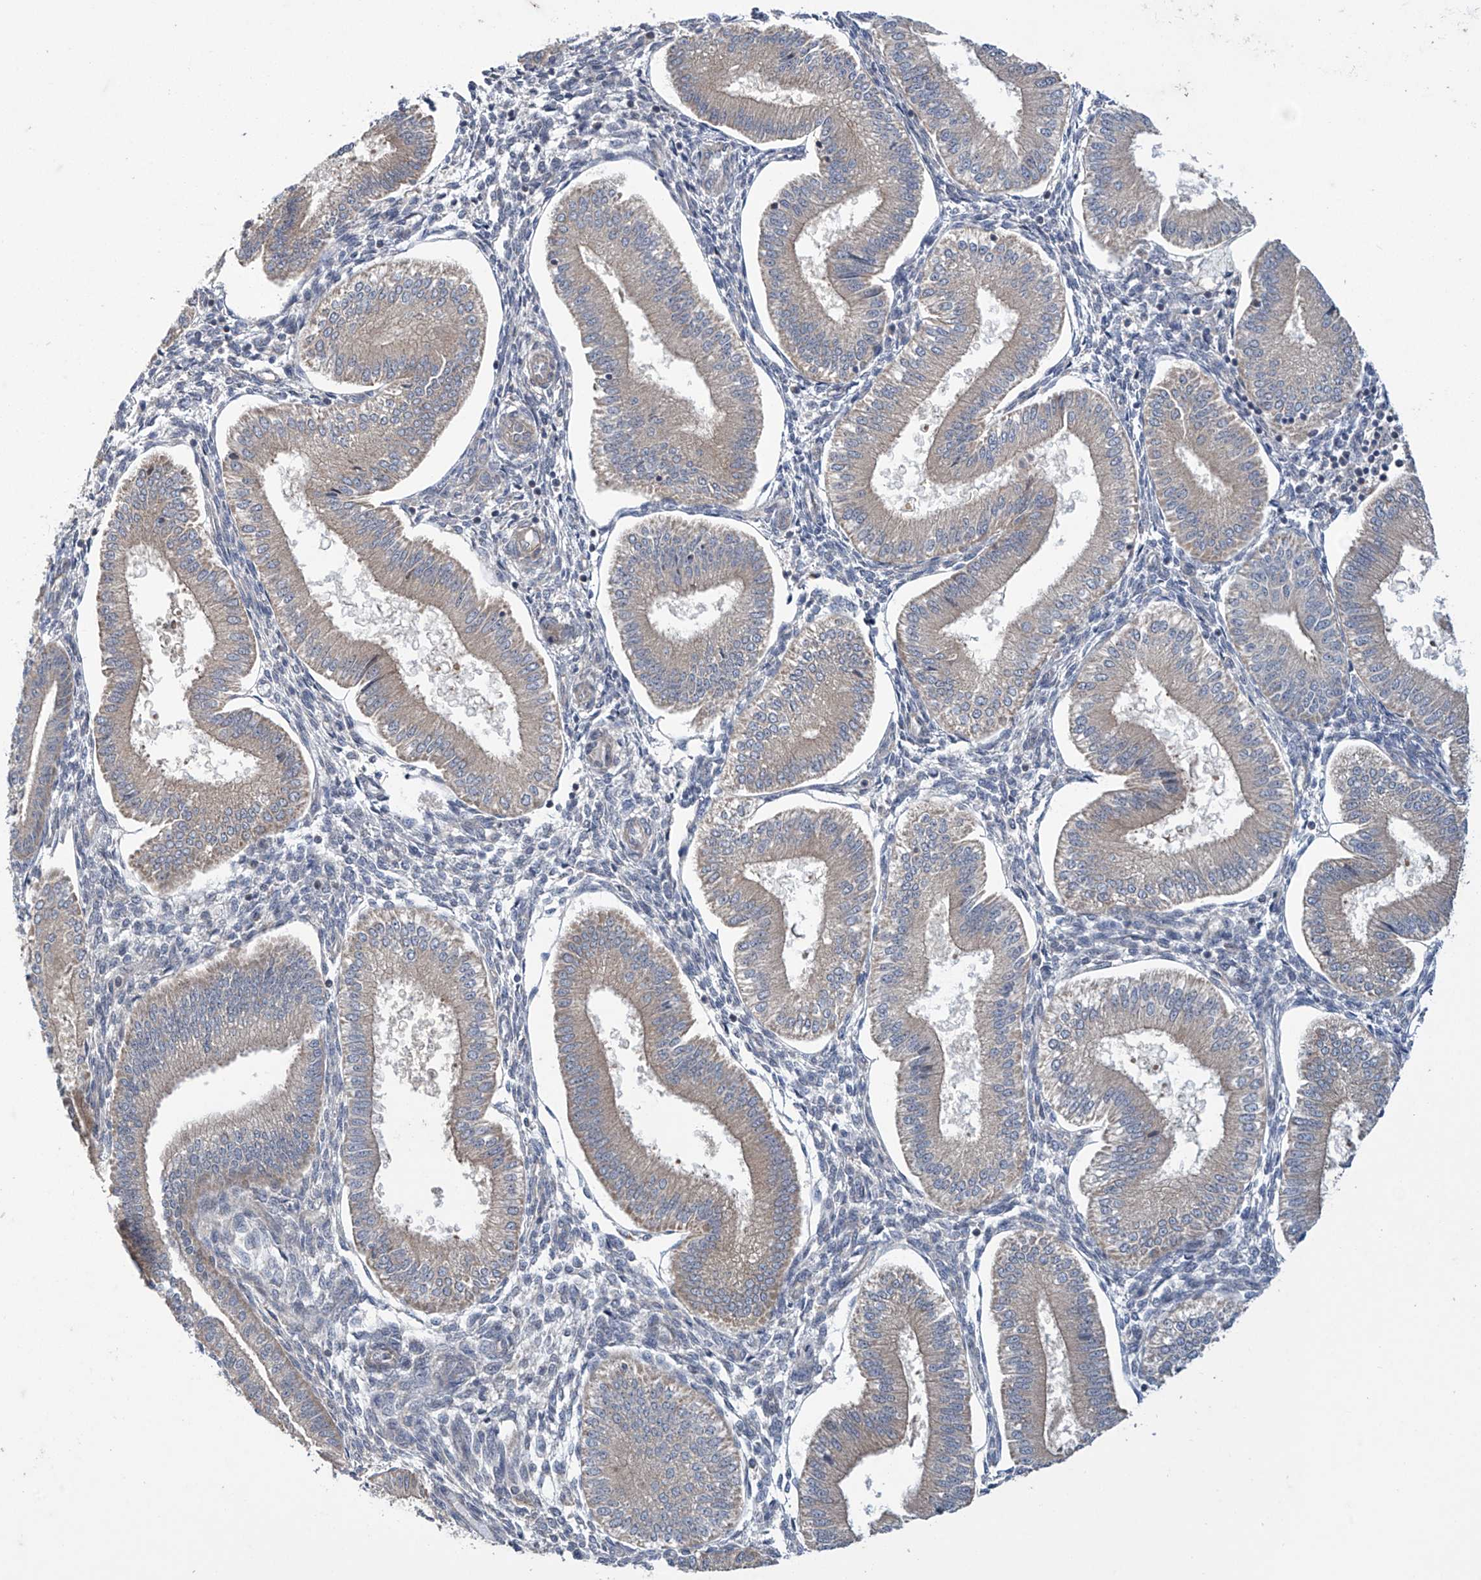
{"staining": {"intensity": "negative", "quantity": "none", "location": "none"}, "tissue": "endometrium", "cell_type": "Cells in endometrial stroma", "image_type": "normal", "snomed": [{"axis": "morphology", "description": "Normal tissue, NOS"}, {"axis": "topography", "description": "Endometrium"}], "caption": "This is an IHC photomicrograph of benign human endometrium. There is no positivity in cells in endometrial stroma.", "gene": "TRIM60", "patient": {"sex": "female", "age": 39}}